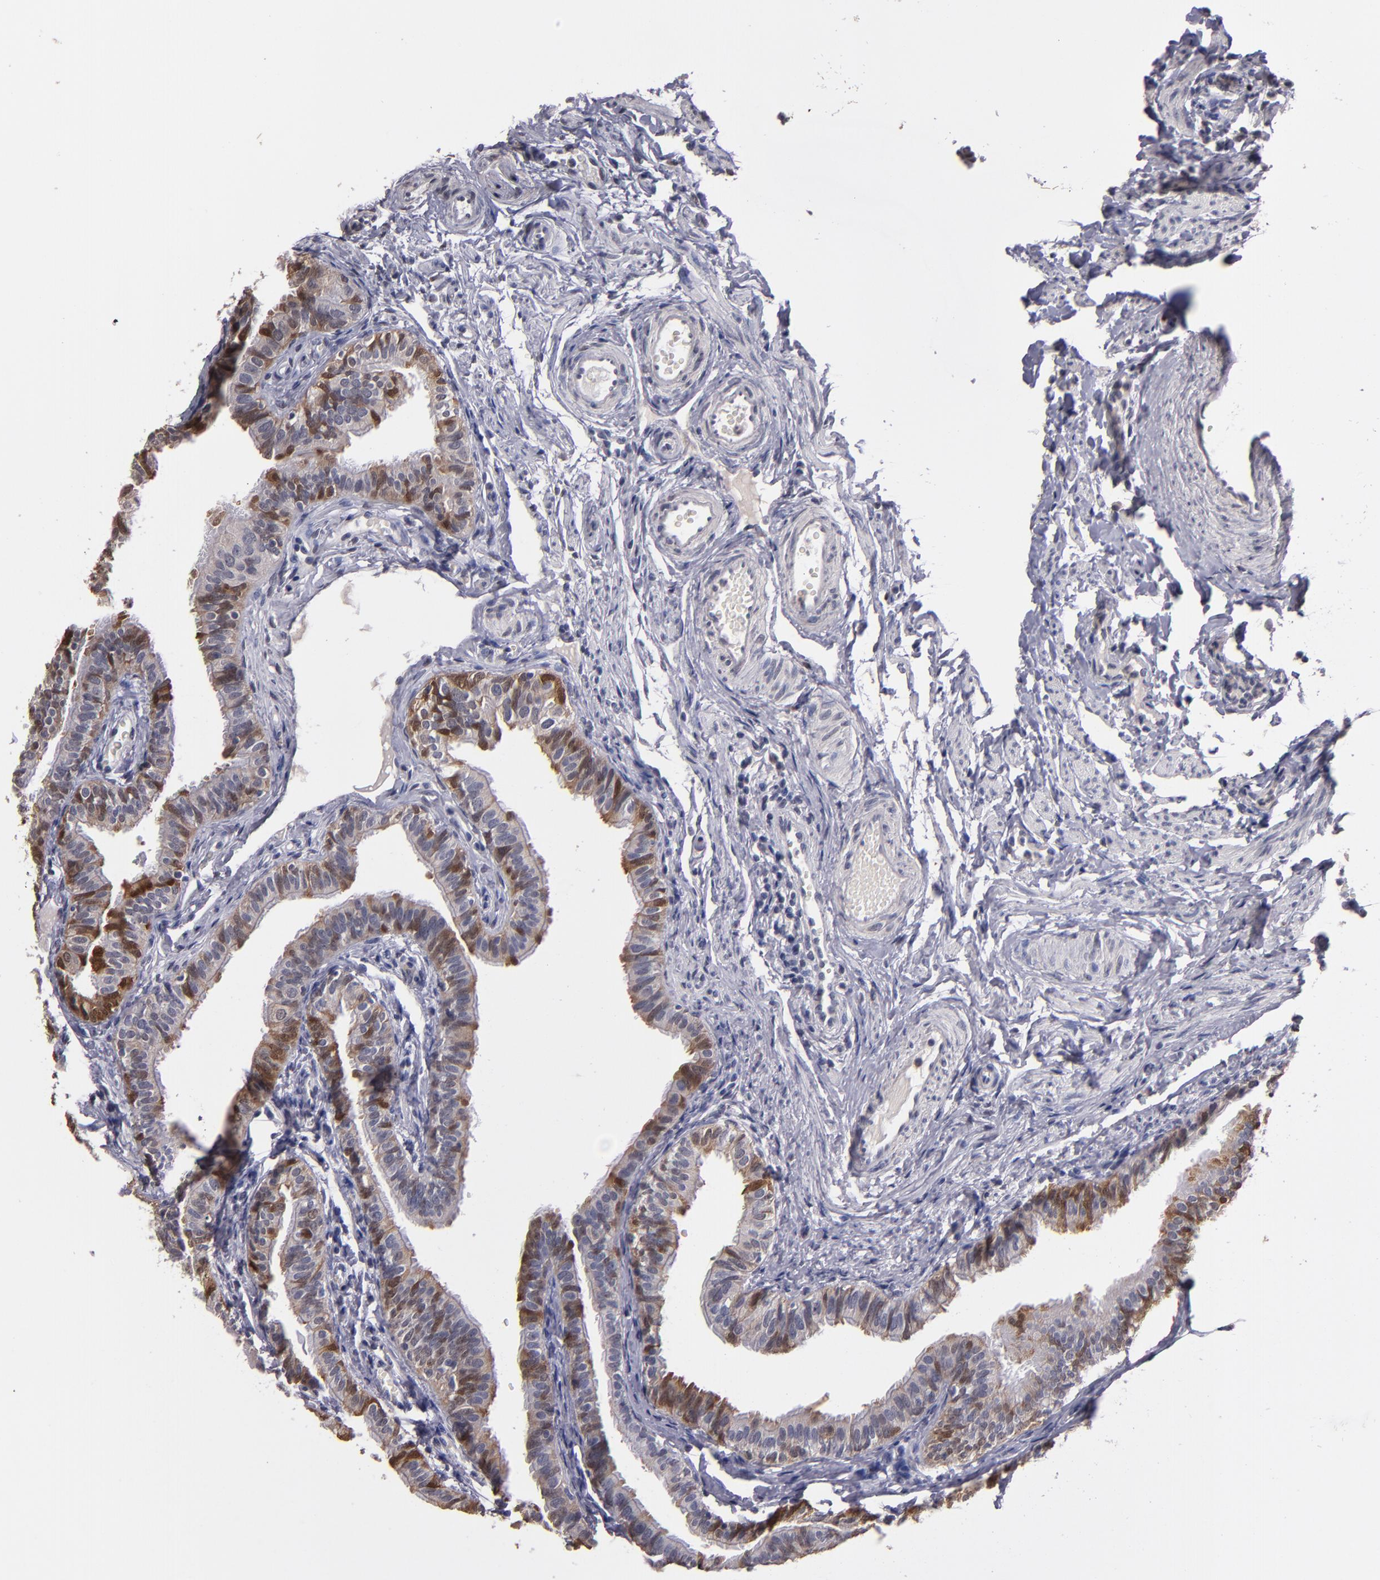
{"staining": {"intensity": "moderate", "quantity": "25%-75%", "location": "cytoplasmic/membranous,nuclear"}, "tissue": "fallopian tube", "cell_type": "Glandular cells", "image_type": "normal", "snomed": [{"axis": "morphology", "description": "Normal tissue, NOS"}, {"axis": "morphology", "description": "Dermoid, NOS"}, {"axis": "topography", "description": "Fallopian tube"}], "caption": "Fallopian tube stained with immunohistochemistry (IHC) demonstrates moderate cytoplasmic/membranous,nuclear expression in approximately 25%-75% of glandular cells. (DAB = brown stain, brightfield microscopy at high magnification).", "gene": "S100A1", "patient": {"sex": "female", "age": 33}}